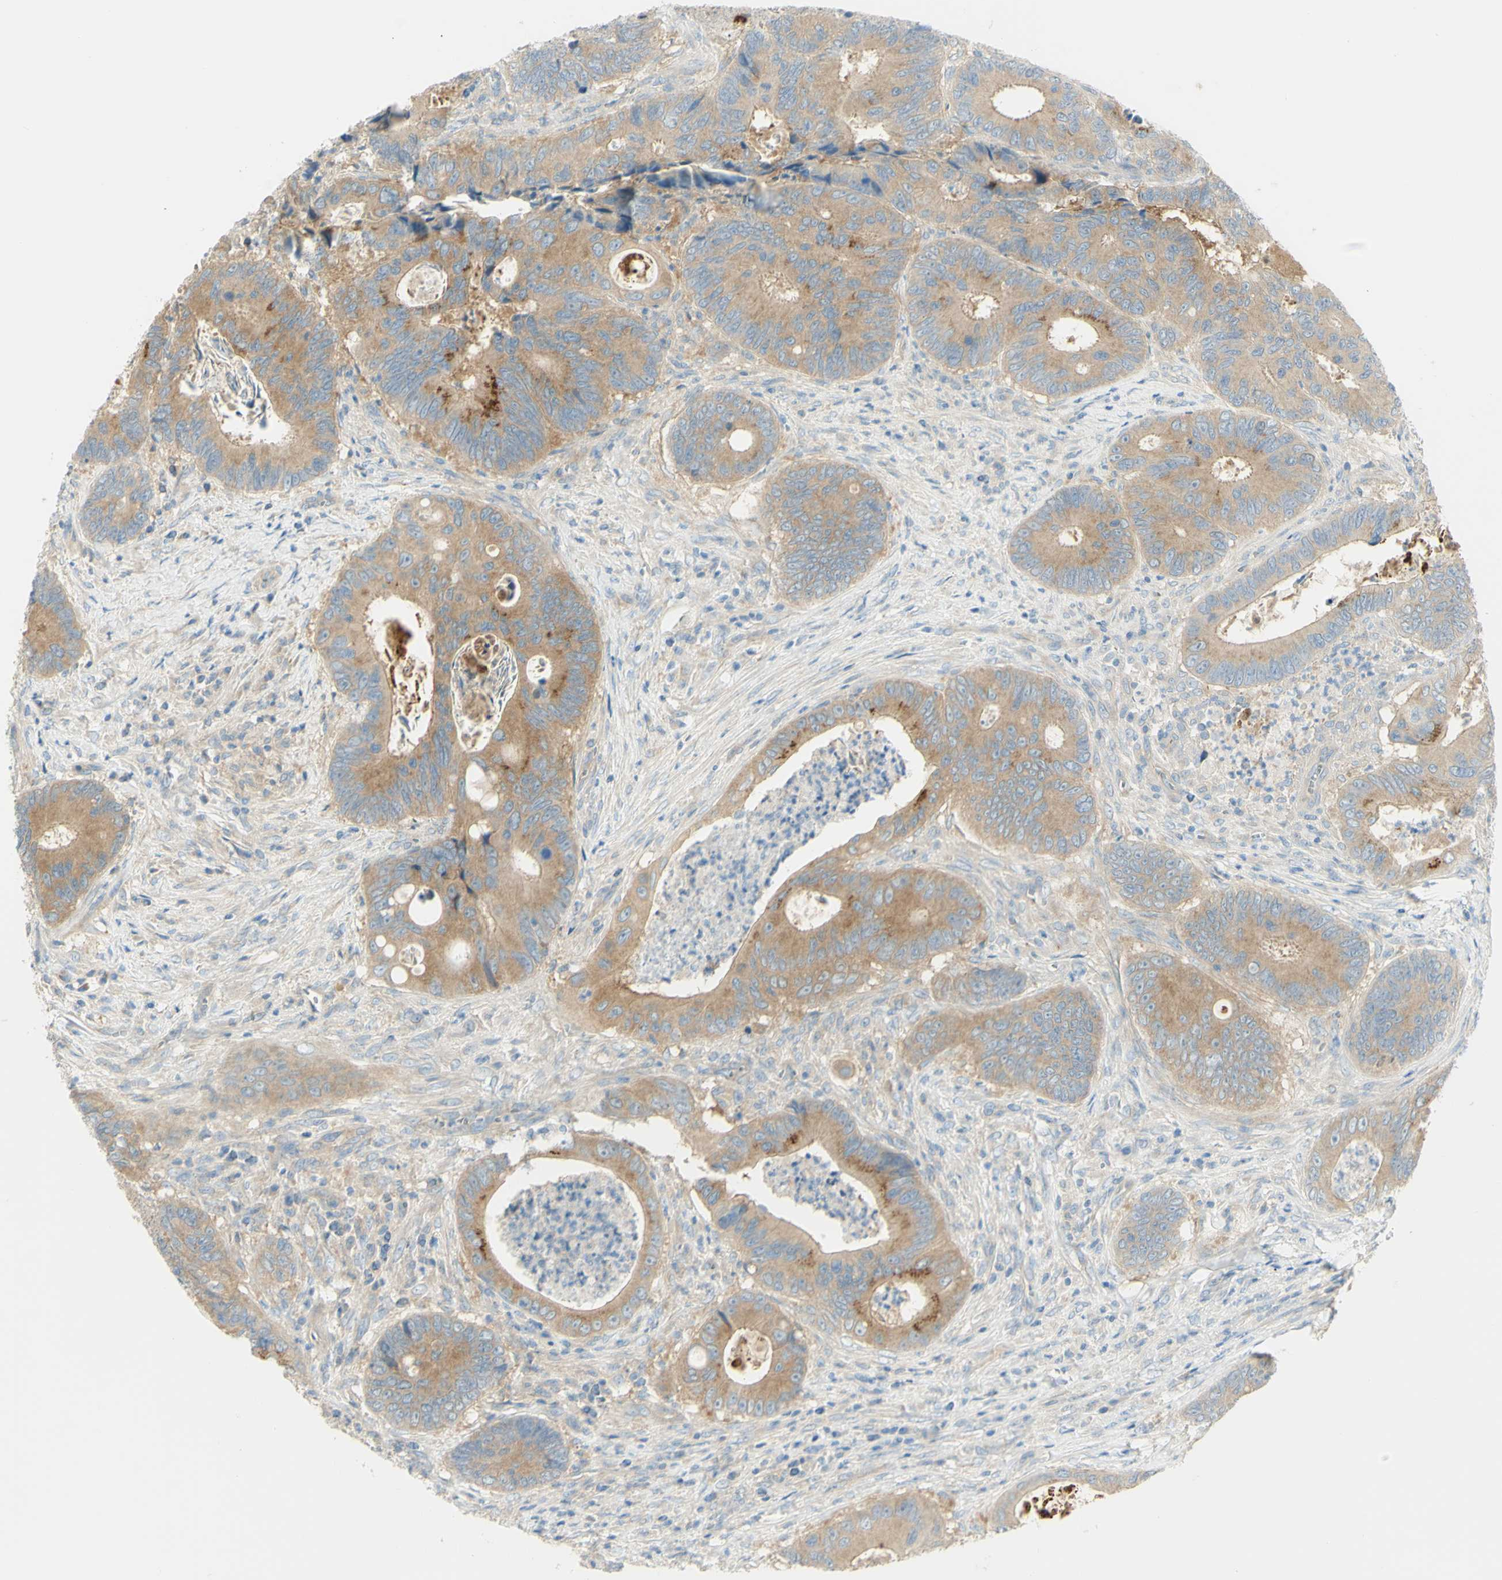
{"staining": {"intensity": "strong", "quantity": "25%-75%", "location": "cytoplasmic/membranous"}, "tissue": "colorectal cancer", "cell_type": "Tumor cells", "image_type": "cancer", "snomed": [{"axis": "morphology", "description": "Inflammation, NOS"}, {"axis": "morphology", "description": "Adenocarcinoma, NOS"}, {"axis": "topography", "description": "Colon"}], "caption": "Strong cytoplasmic/membranous protein staining is present in about 25%-75% of tumor cells in colorectal cancer (adenocarcinoma). (DAB = brown stain, brightfield microscopy at high magnification).", "gene": "GCNT3", "patient": {"sex": "male", "age": 72}}